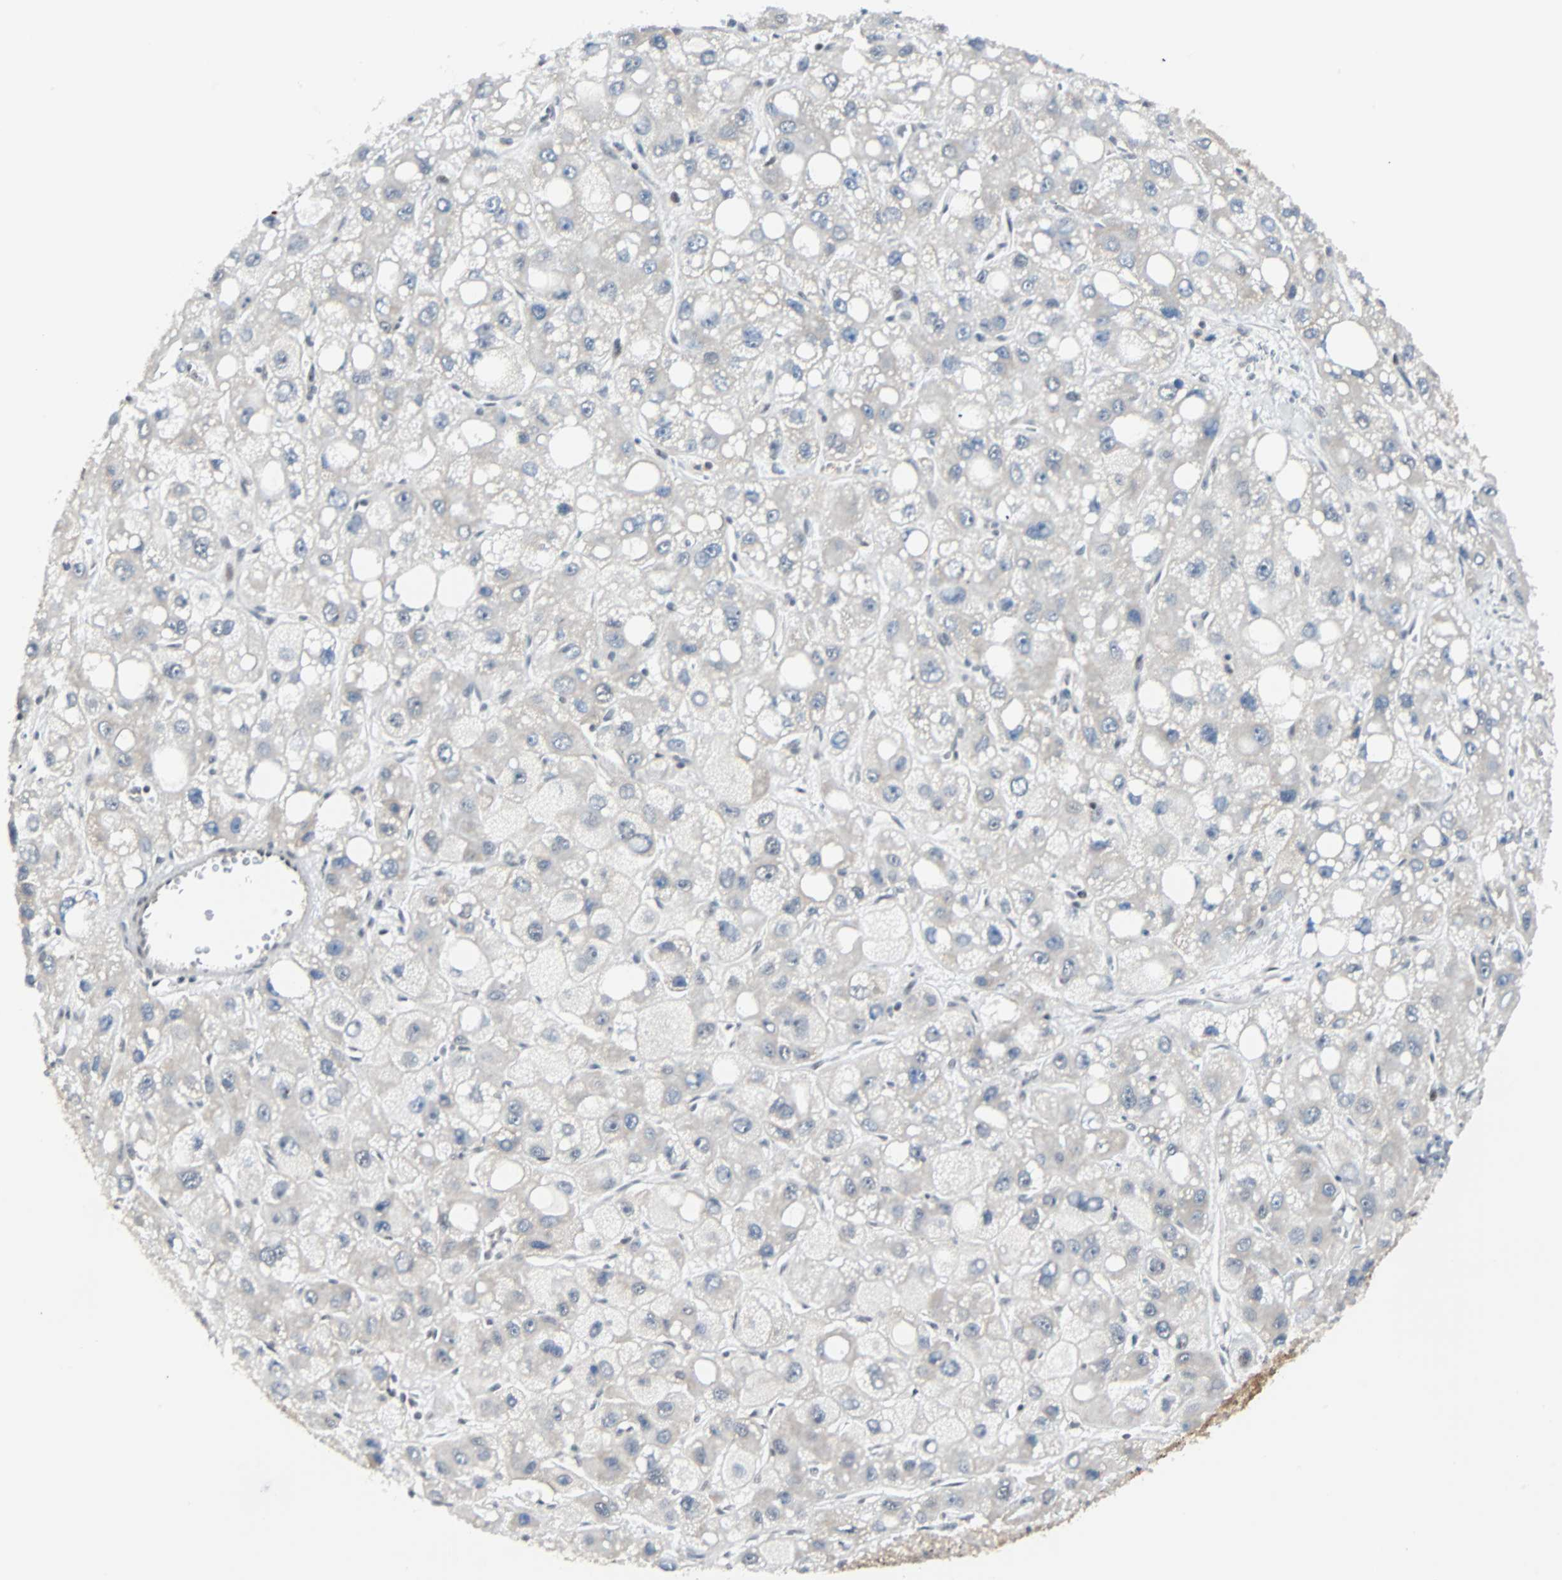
{"staining": {"intensity": "negative", "quantity": "none", "location": "none"}, "tissue": "liver cancer", "cell_type": "Tumor cells", "image_type": "cancer", "snomed": [{"axis": "morphology", "description": "Carcinoma, Hepatocellular, NOS"}, {"axis": "topography", "description": "Liver"}], "caption": "Tumor cells are negative for protein expression in human liver cancer.", "gene": "NELFE", "patient": {"sex": "male", "age": 55}}